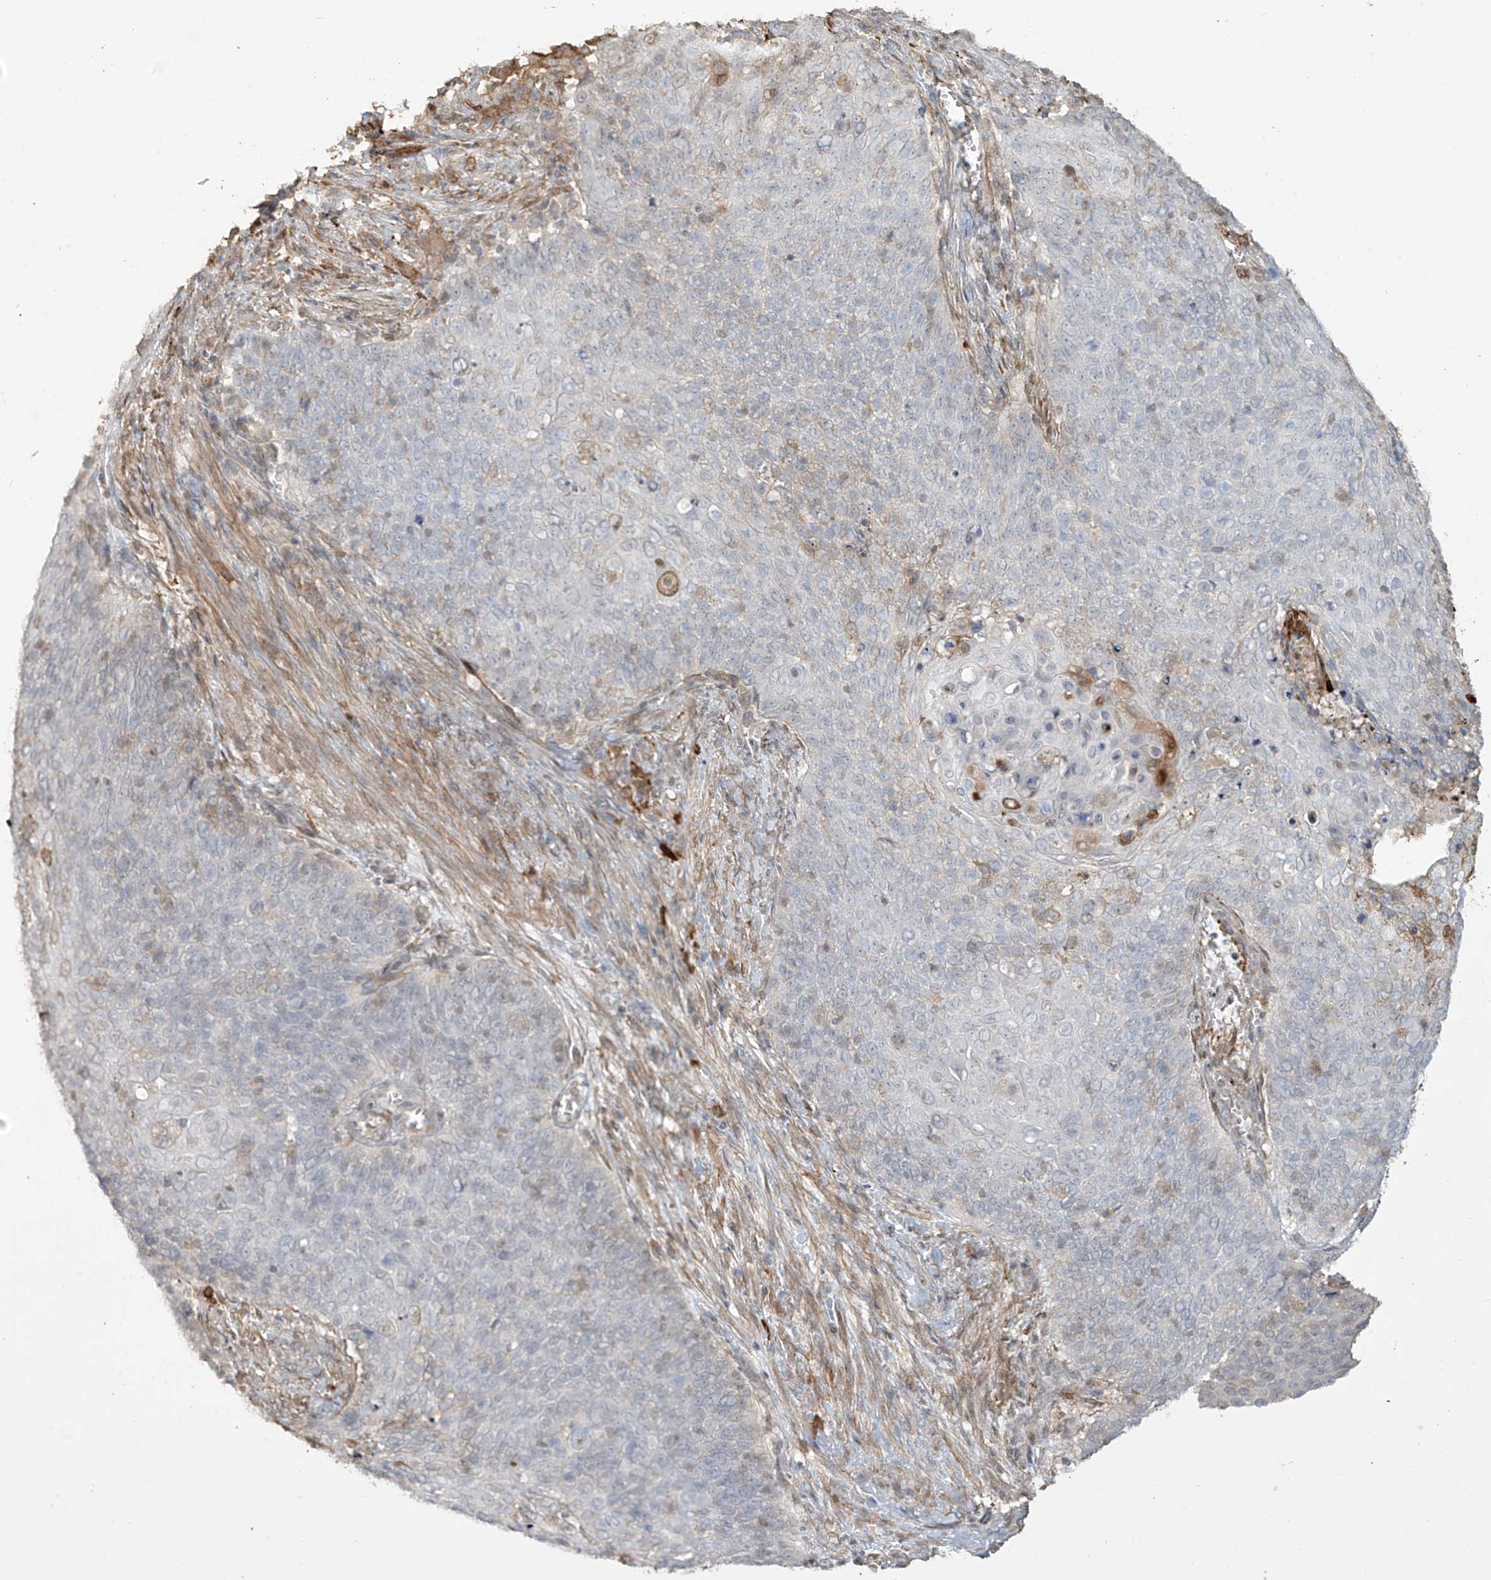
{"staining": {"intensity": "negative", "quantity": "none", "location": "none"}, "tissue": "cervical cancer", "cell_type": "Tumor cells", "image_type": "cancer", "snomed": [{"axis": "morphology", "description": "Squamous cell carcinoma, NOS"}, {"axis": "topography", "description": "Cervix"}], "caption": "The photomicrograph exhibits no significant positivity in tumor cells of squamous cell carcinoma (cervical). The staining was performed using DAB (3,3'-diaminobenzidine) to visualize the protein expression in brown, while the nuclei were stained in blue with hematoxylin (Magnification: 20x).", "gene": "TAGAP", "patient": {"sex": "female", "age": 39}}